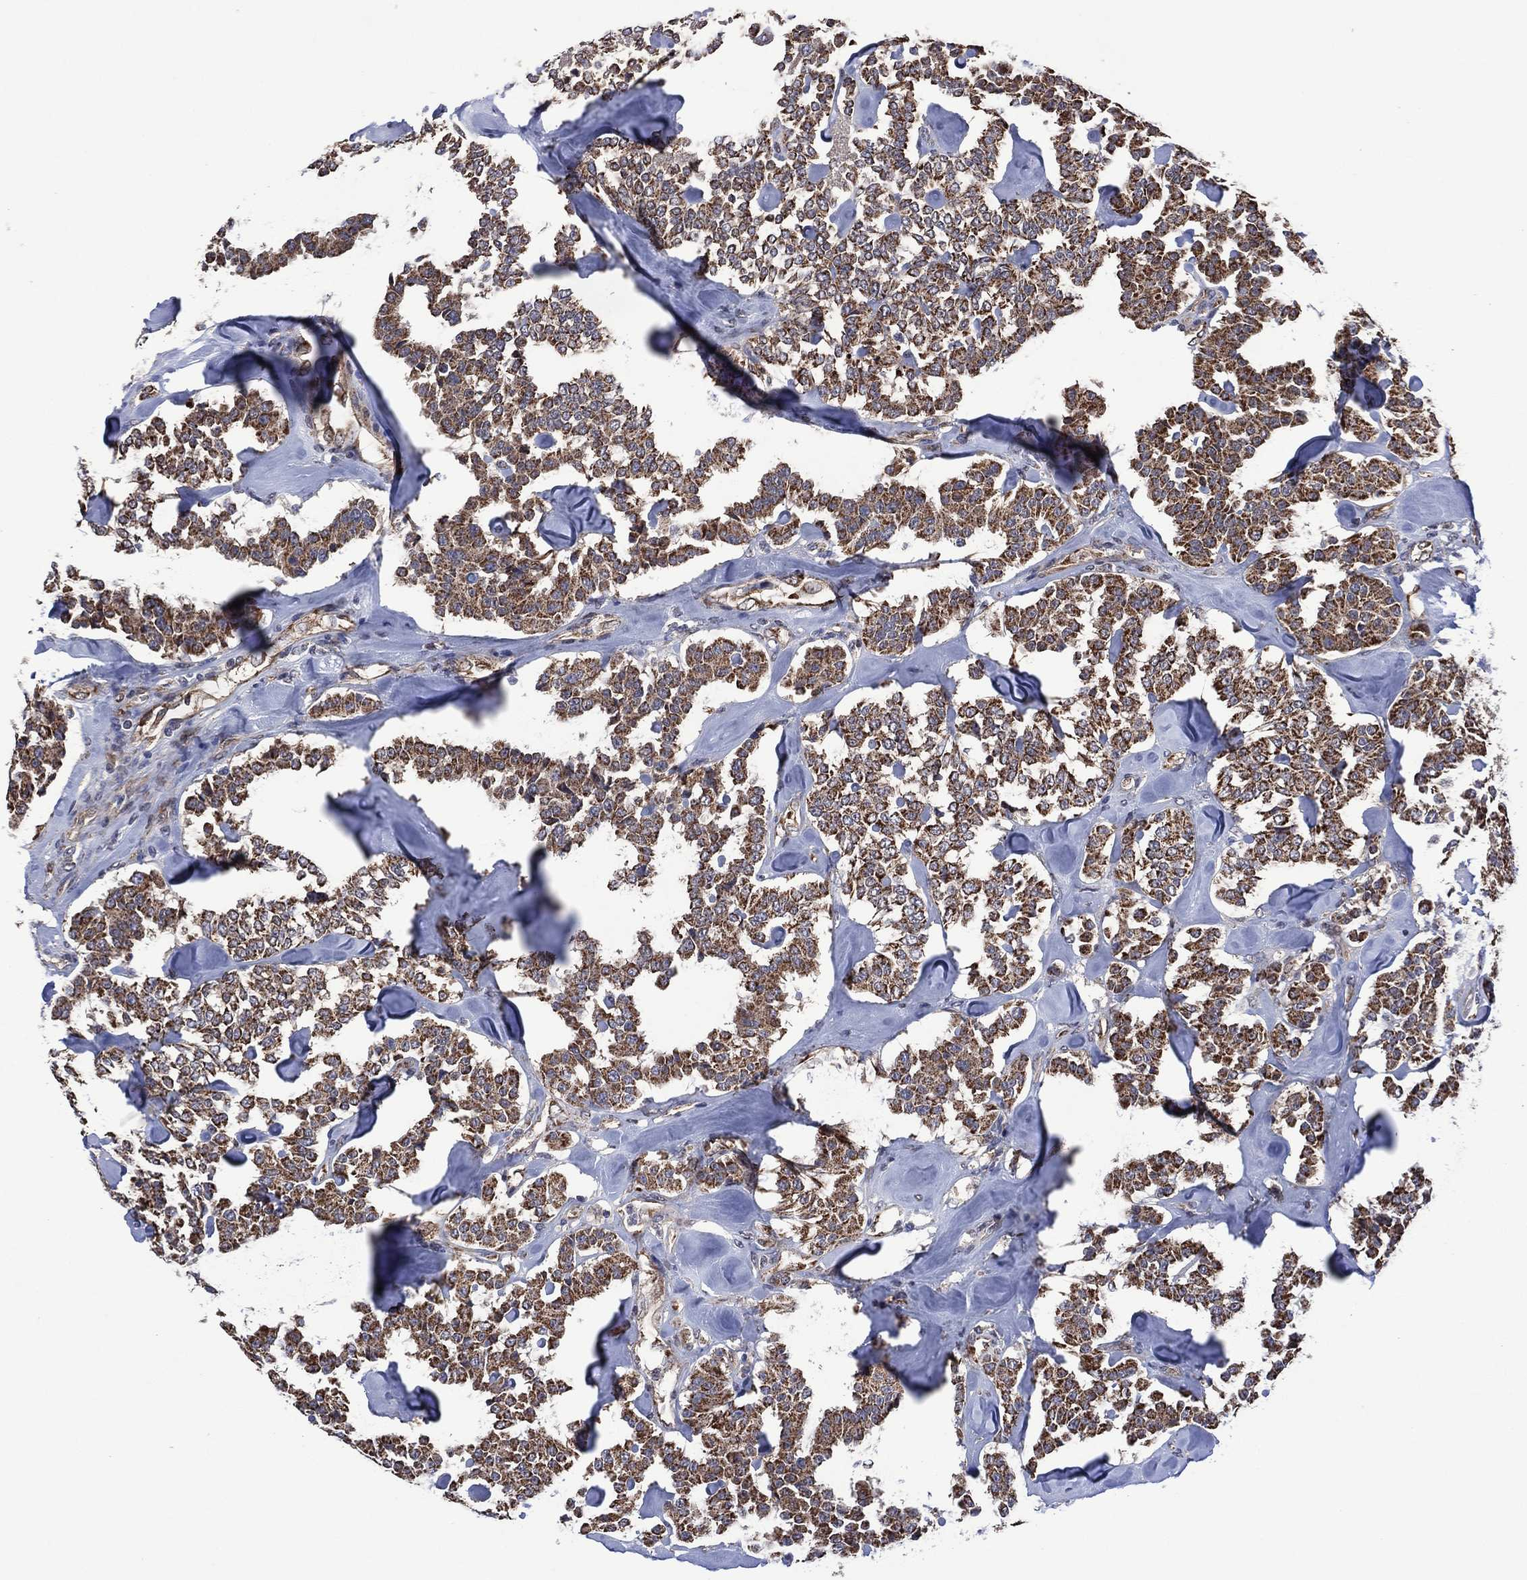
{"staining": {"intensity": "moderate", "quantity": ">75%", "location": "cytoplasmic/membranous"}, "tissue": "carcinoid", "cell_type": "Tumor cells", "image_type": "cancer", "snomed": [{"axis": "morphology", "description": "Carcinoid, malignant, NOS"}, {"axis": "topography", "description": "Pancreas"}], "caption": "Immunohistochemistry (IHC) histopathology image of carcinoid stained for a protein (brown), which demonstrates medium levels of moderate cytoplasmic/membranous positivity in approximately >75% of tumor cells.", "gene": "HTD2", "patient": {"sex": "male", "age": 41}}